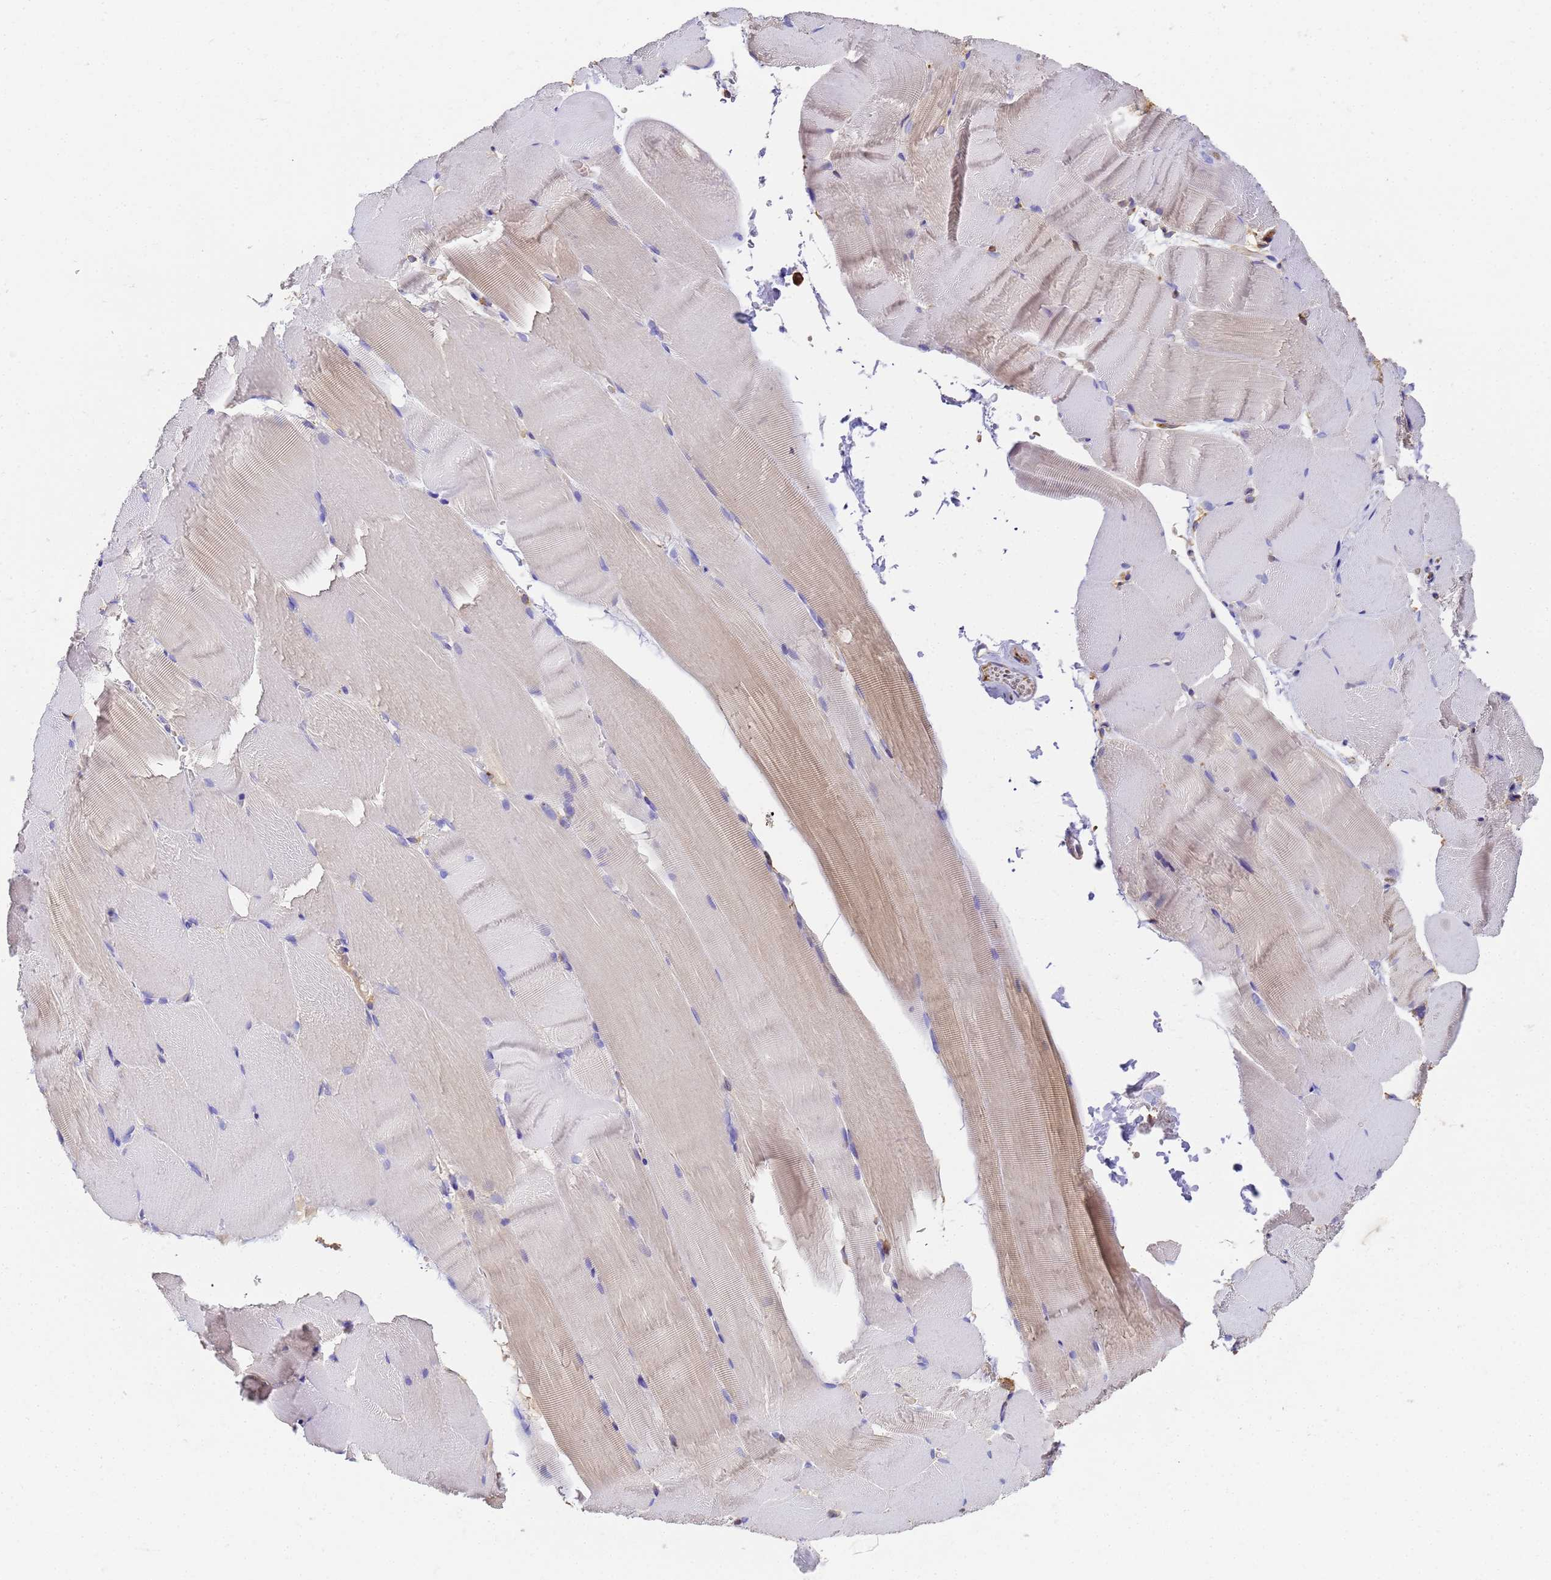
{"staining": {"intensity": "weak", "quantity": "<25%", "location": "cytoplasmic/membranous"}, "tissue": "skeletal muscle", "cell_type": "Myocytes", "image_type": "normal", "snomed": [{"axis": "morphology", "description": "Normal tissue, NOS"}, {"axis": "topography", "description": "Skeletal muscle"}, {"axis": "topography", "description": "Parathyroid gland"}], "caption": "Human skeletal muscle stained for a protein using IHC displays no positivity in myocytes.", "gene": "NME1", "patient": {"sex": "female", "age": 37}}